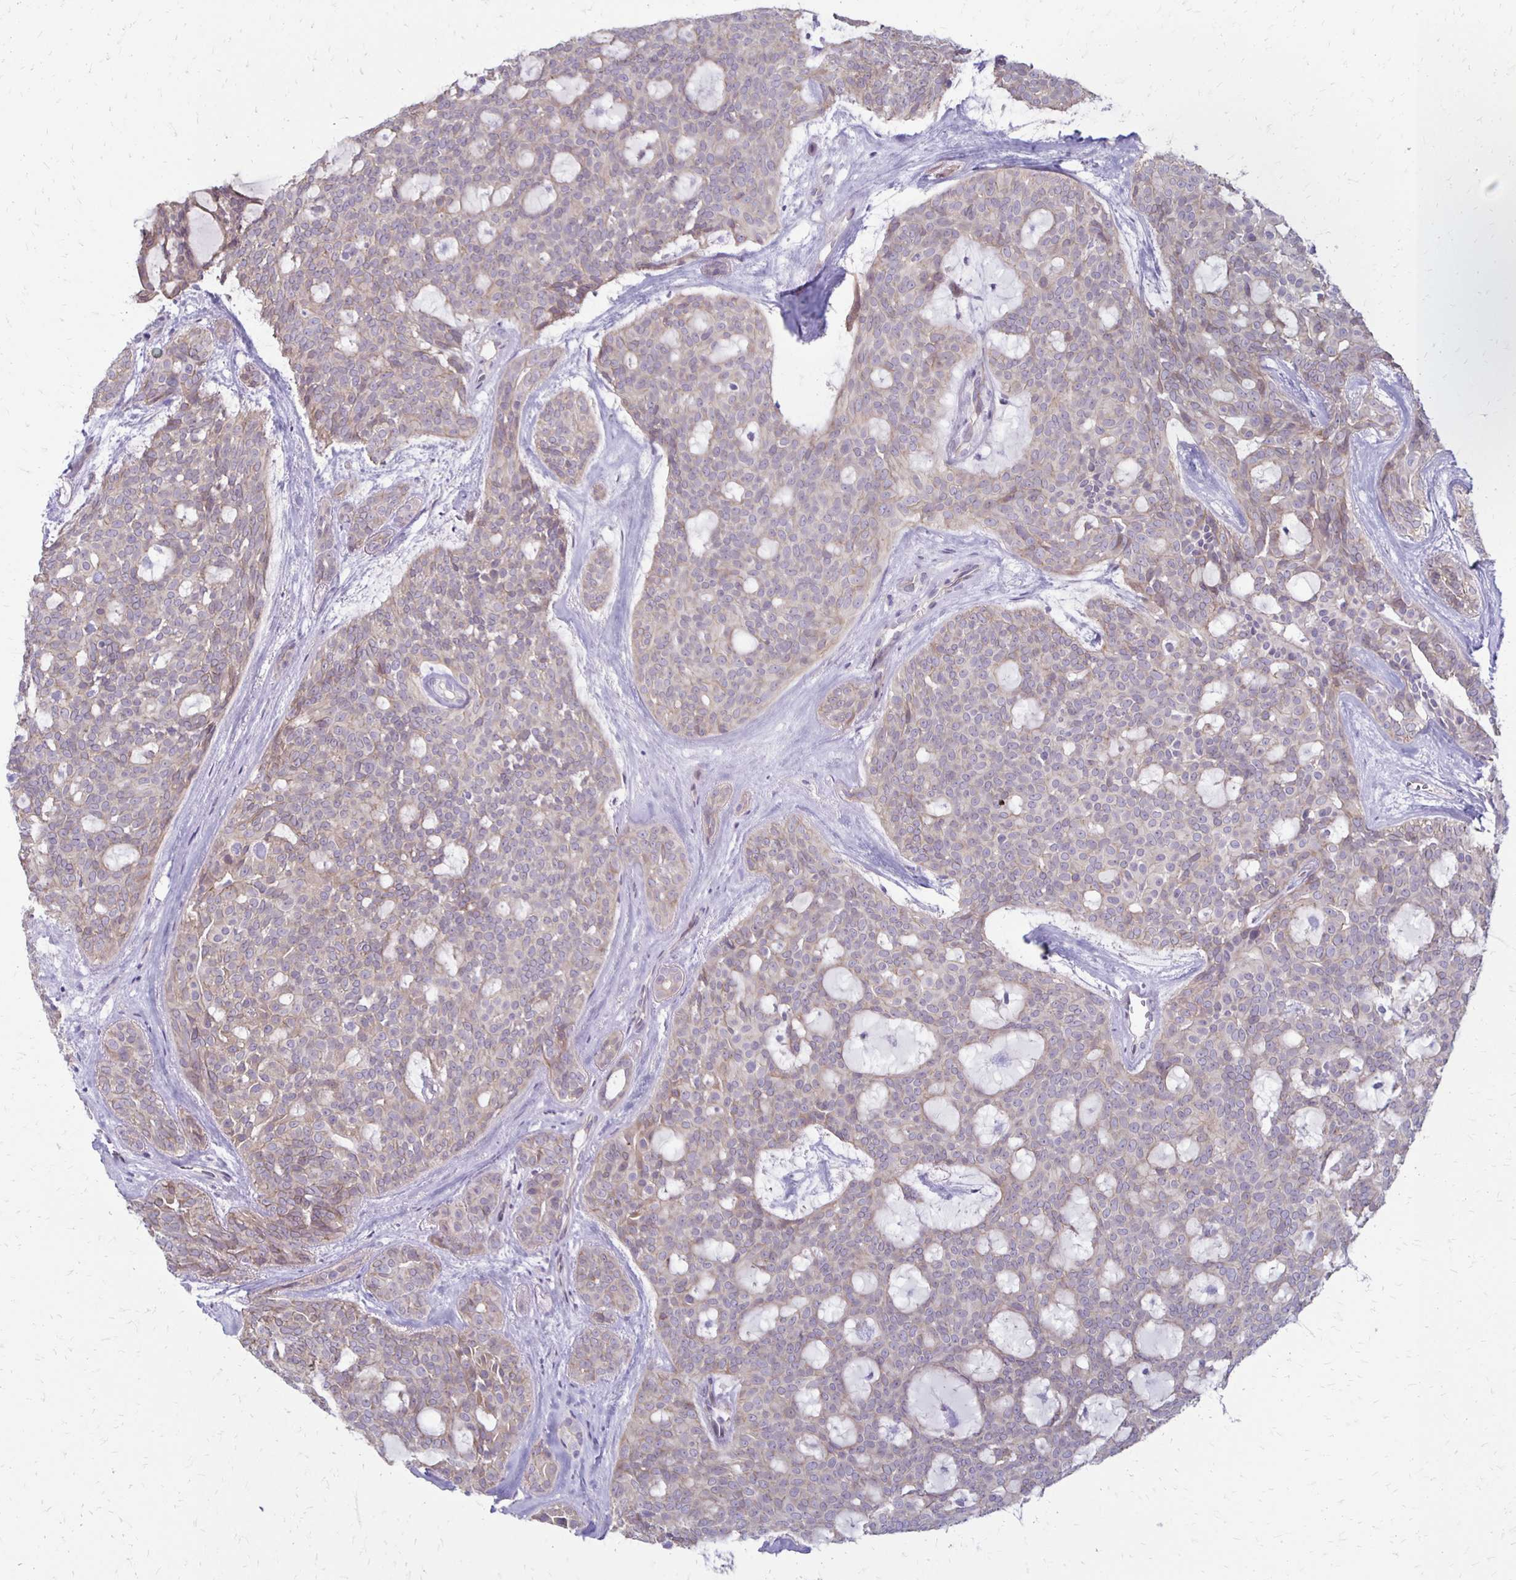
{"staining": {"intensity": "weak", "quantity": "<25%", "location": "cytoplasmic/membranous"}, "tissue": "head and neck cancer", "cell_type": "Tumor cells", "image_type": "cancer", "snomed": [{"axis": "morphology", "description": "Adenocarcinoma, NOS"}, {"axis": "topography", "description": "Head-Neck"}], "caption": "Tumor cells are negative for protein expression in human head and neck cancer (adenocarcinoma).", "gene": "KATNBL1", "patient": {"sex": "male", "age": 66}}